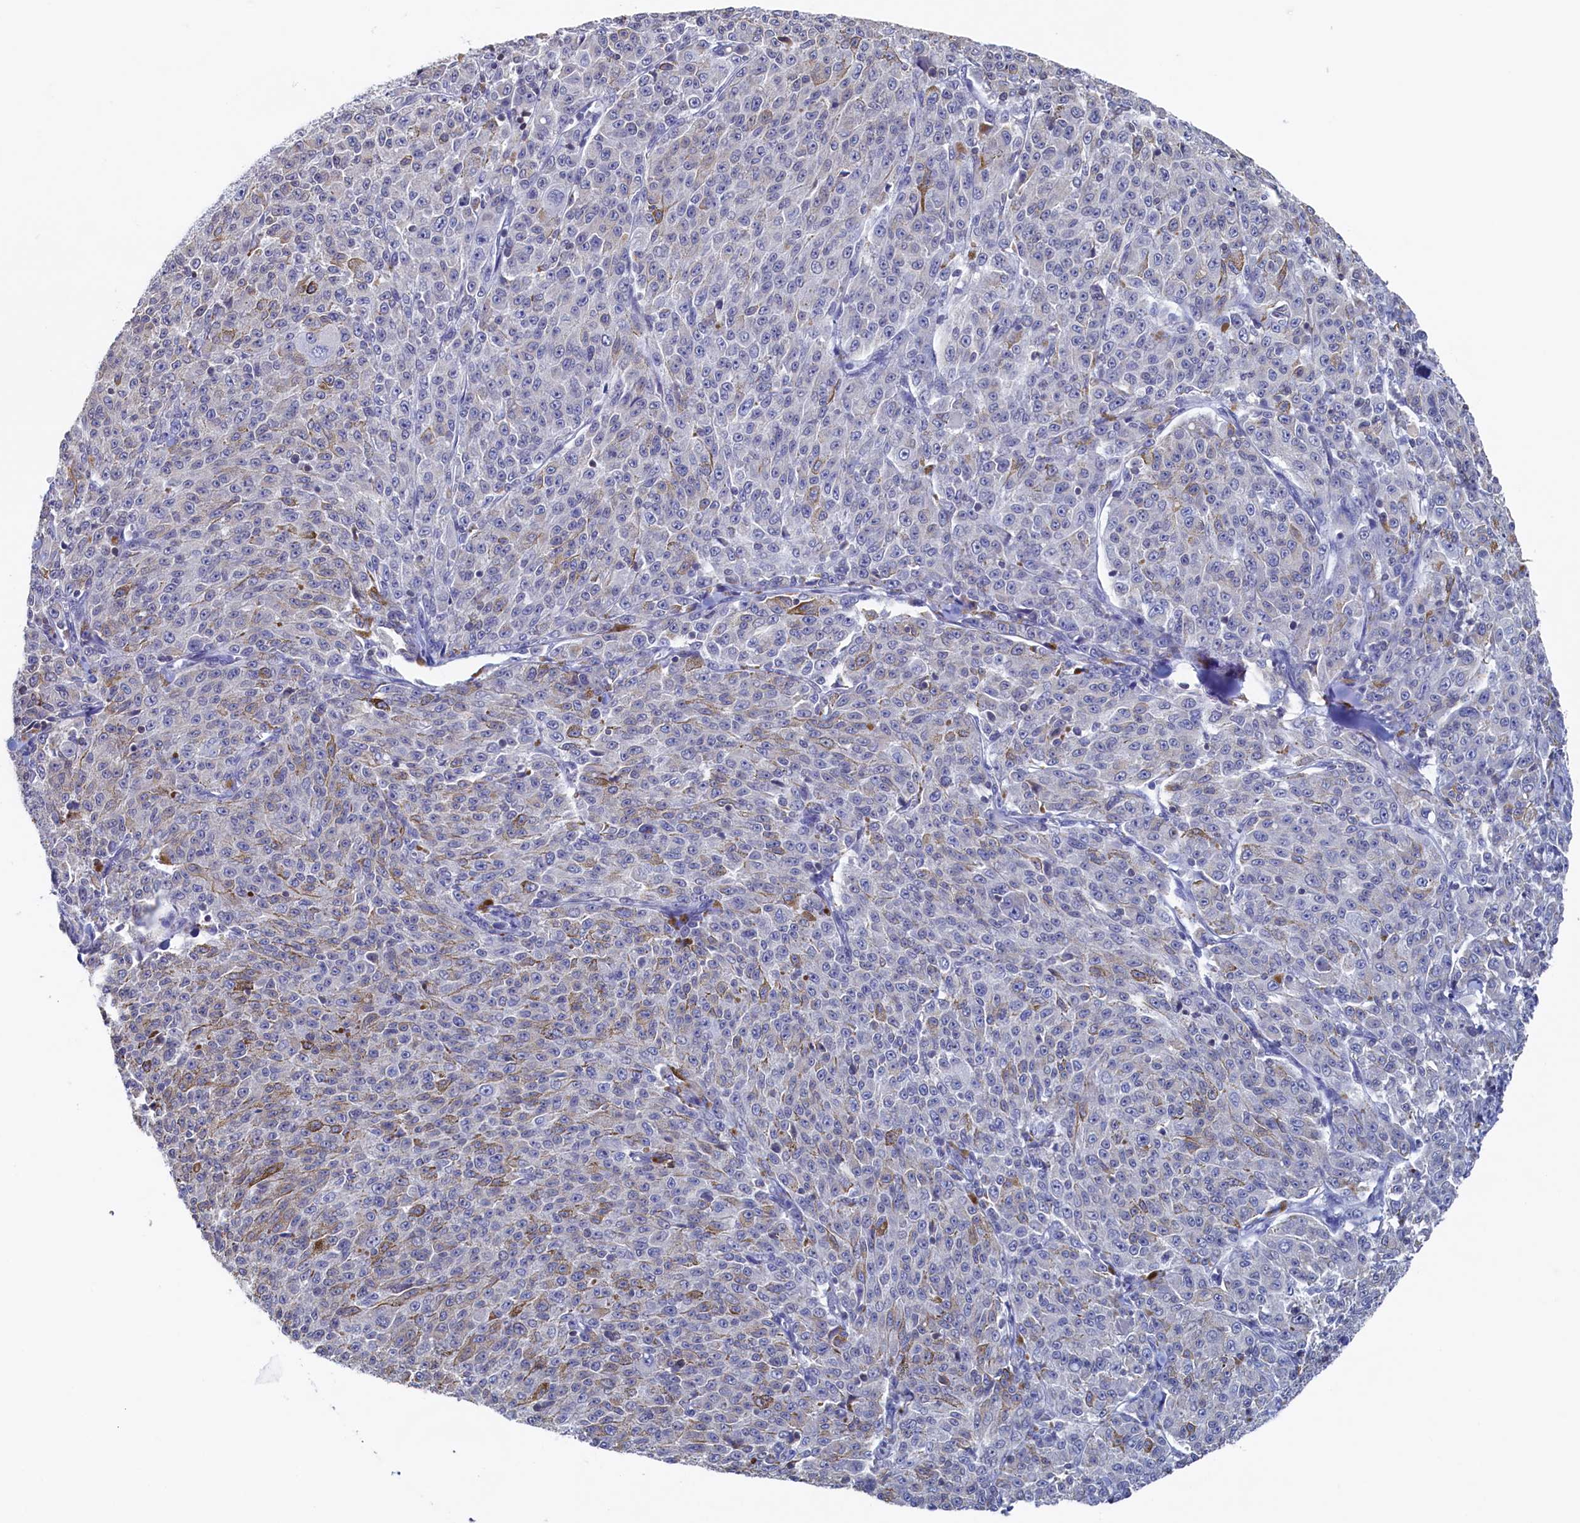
{"staining": {"intensity": "negative", "quantity": "none", "location": "none"}, "tissue": "melanoma", "cell_type": "Tumor cells", "image_type": "cancer", "snomed": [{"axis": "morphology", "description": "Malignant melanoma, NOS"}, {"axis": "topography", "description": "Skin"}], "caption": "This image is of malignant melanoma stained with immunohistochemistry (IHC) to label a protein in brown with the nuclei are counter-stained blue. There is no expression in tumor cells.", "gene": "C11orf54", "patient": {"sex": "female", "age": 52}}